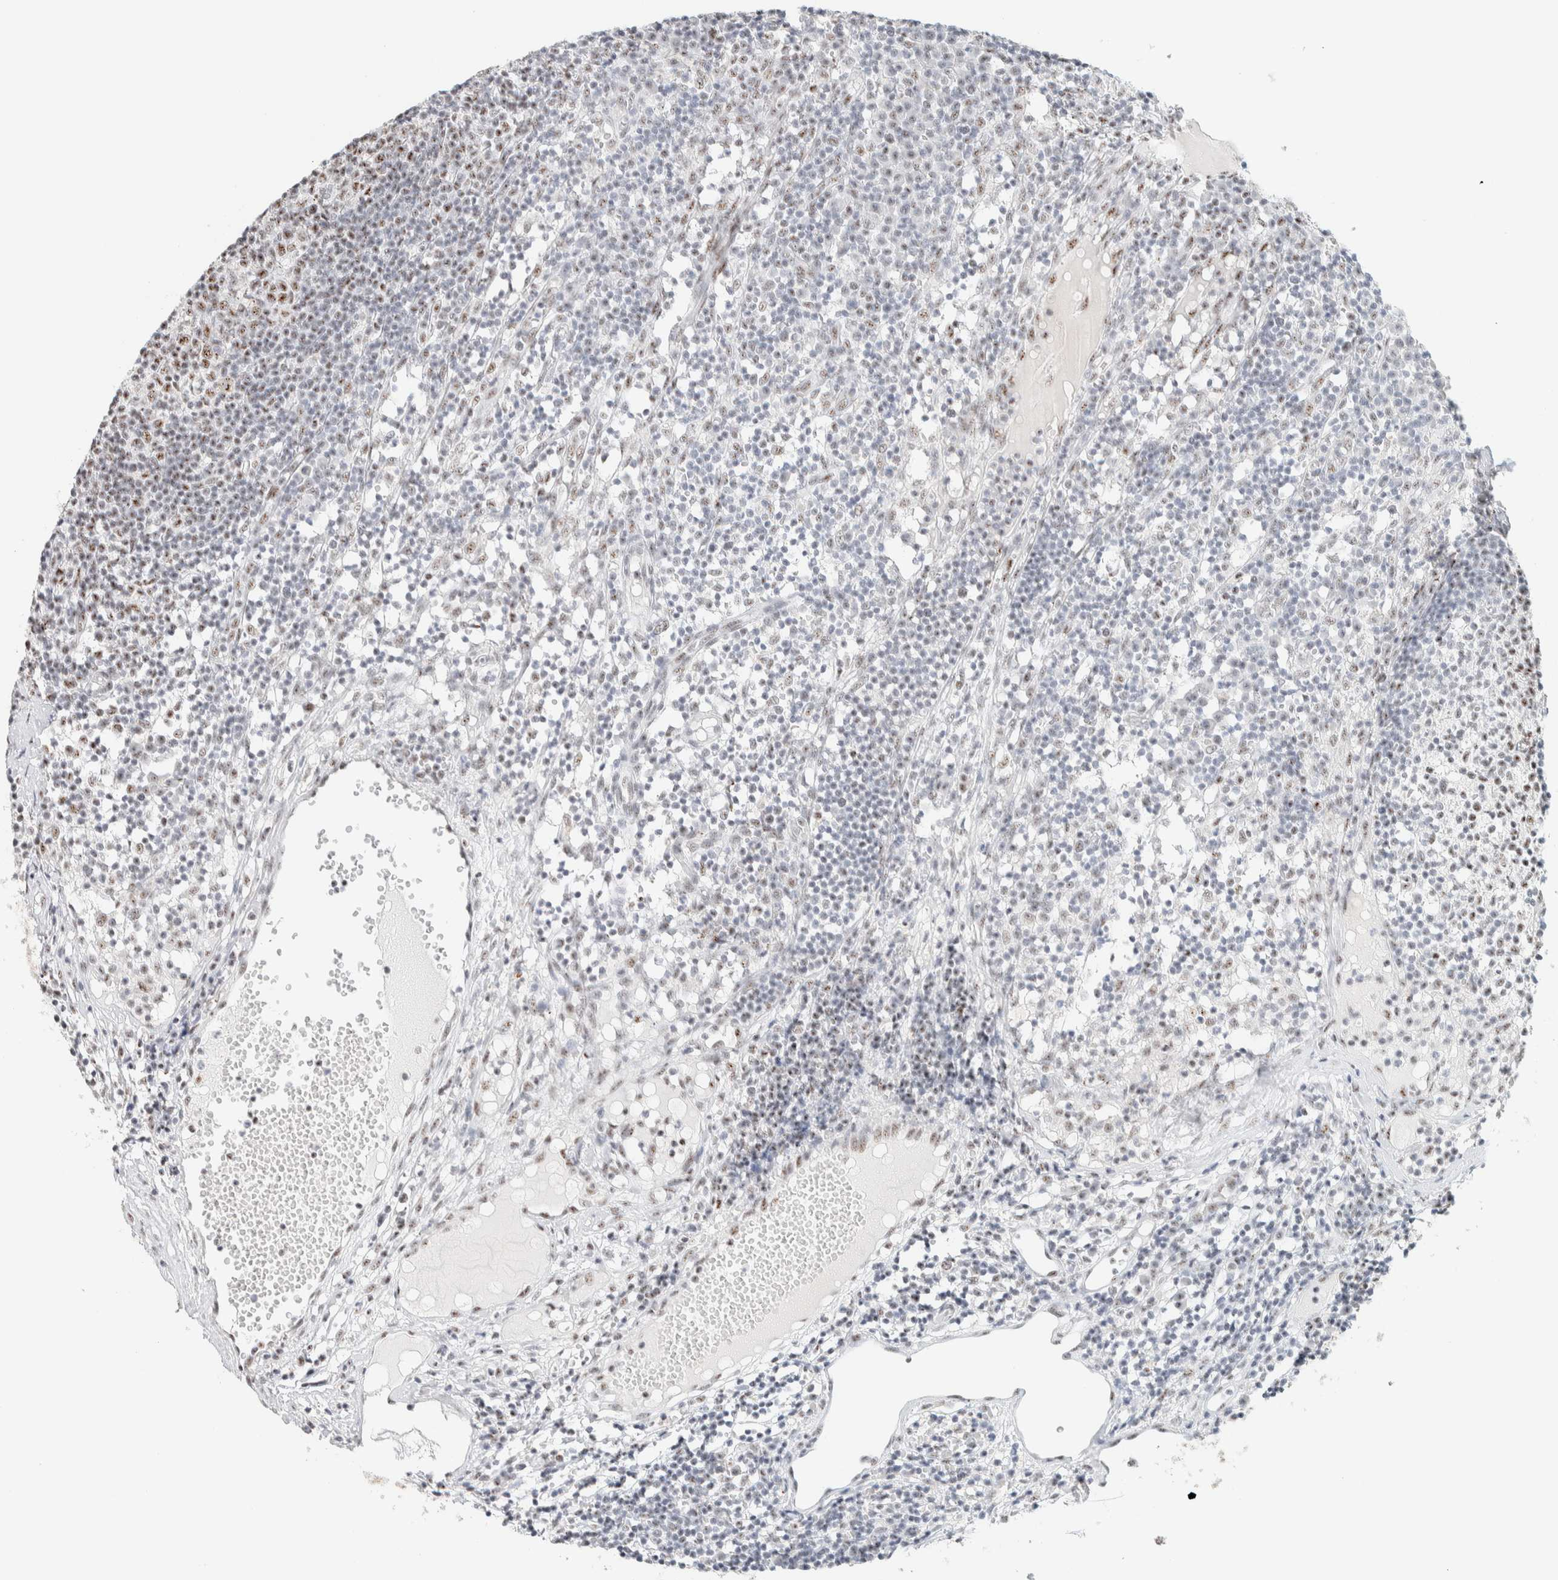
{"staining": {"intensity": "moderate", "quantity": ">75%", "location": "nuclear"}, "tissue": "lymph node", "cell_type": "Germinal center cells", "image_type": "normal", "snomed": [{"axis": "morphology", "description": "Normal tissue, NOS"}, {"axis": "morphology", "description": "Inflammation, NOS"}, {"axis": "topography", "description": "Lymph node"}], "caption": "IHC micrograph of benign lymph node: human lymph node stained using IHC shows medium levels of moderate protein expression localized specifically in the nuclear of germinal center cells, appearing as a nuclear brown color.", "gene": "SON", "patient": {"sex": "male", "age": 55}}